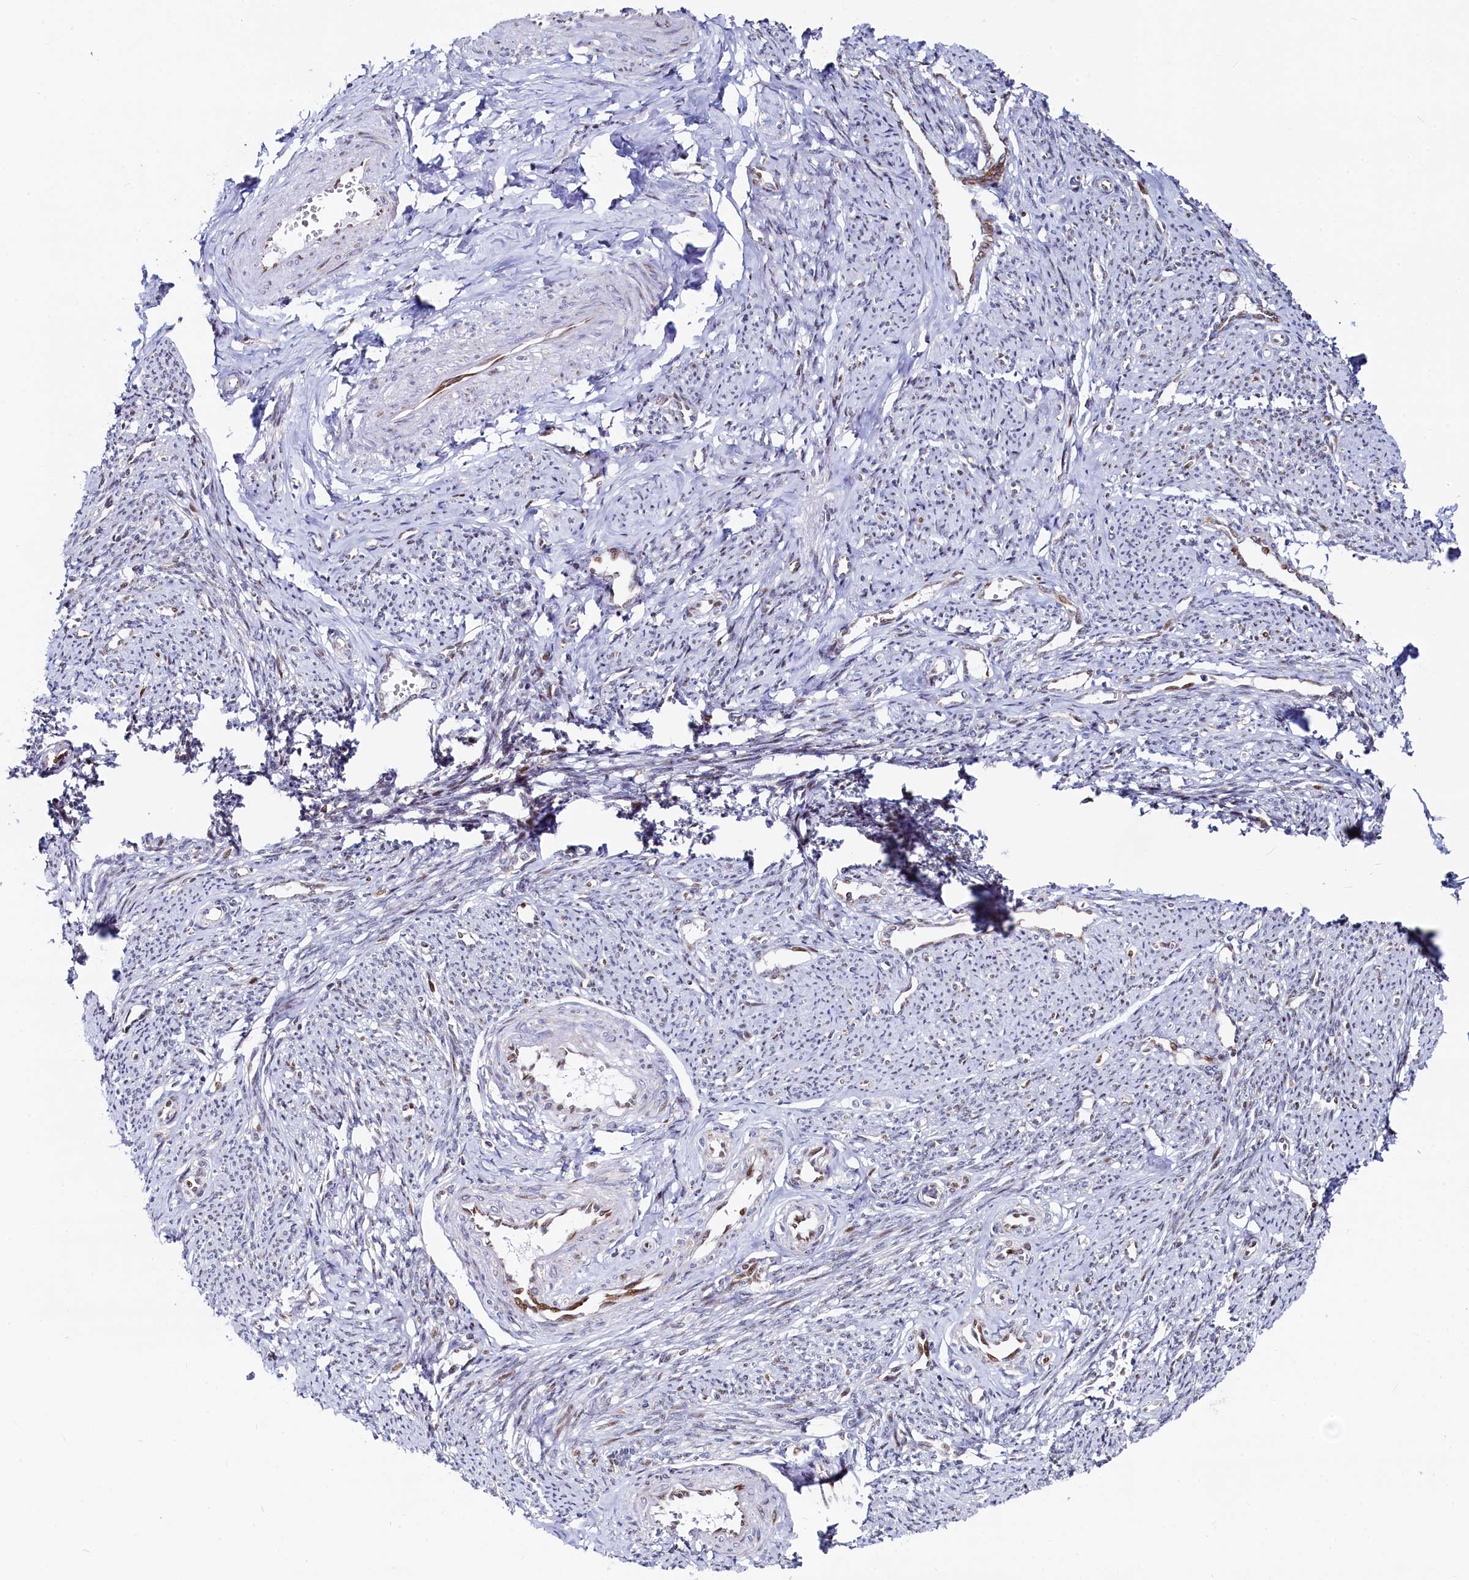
{"staining": {"intensity": "moderate", "quantity": "<25%", "location": "nuclear"}, "tissue": "smooth muscle", "cell_type": "Smooth muscle cells", "image_type": "normal", "snomed": [{"axis": "morphology", "description": "Normal tissue, NOS"}, {"axis": "topography", "description": "Smooth muscle"}, {"axis": "topography", "description": "Uterus"}], "caption": "The micrograph demonstrates staining of benign smooth muscle, revealing moderate nuclear protein expression (brown color) within smooth muscle cells.", "gene": "HDGFL3", "patient": {"sex": "female", "age": 59}}